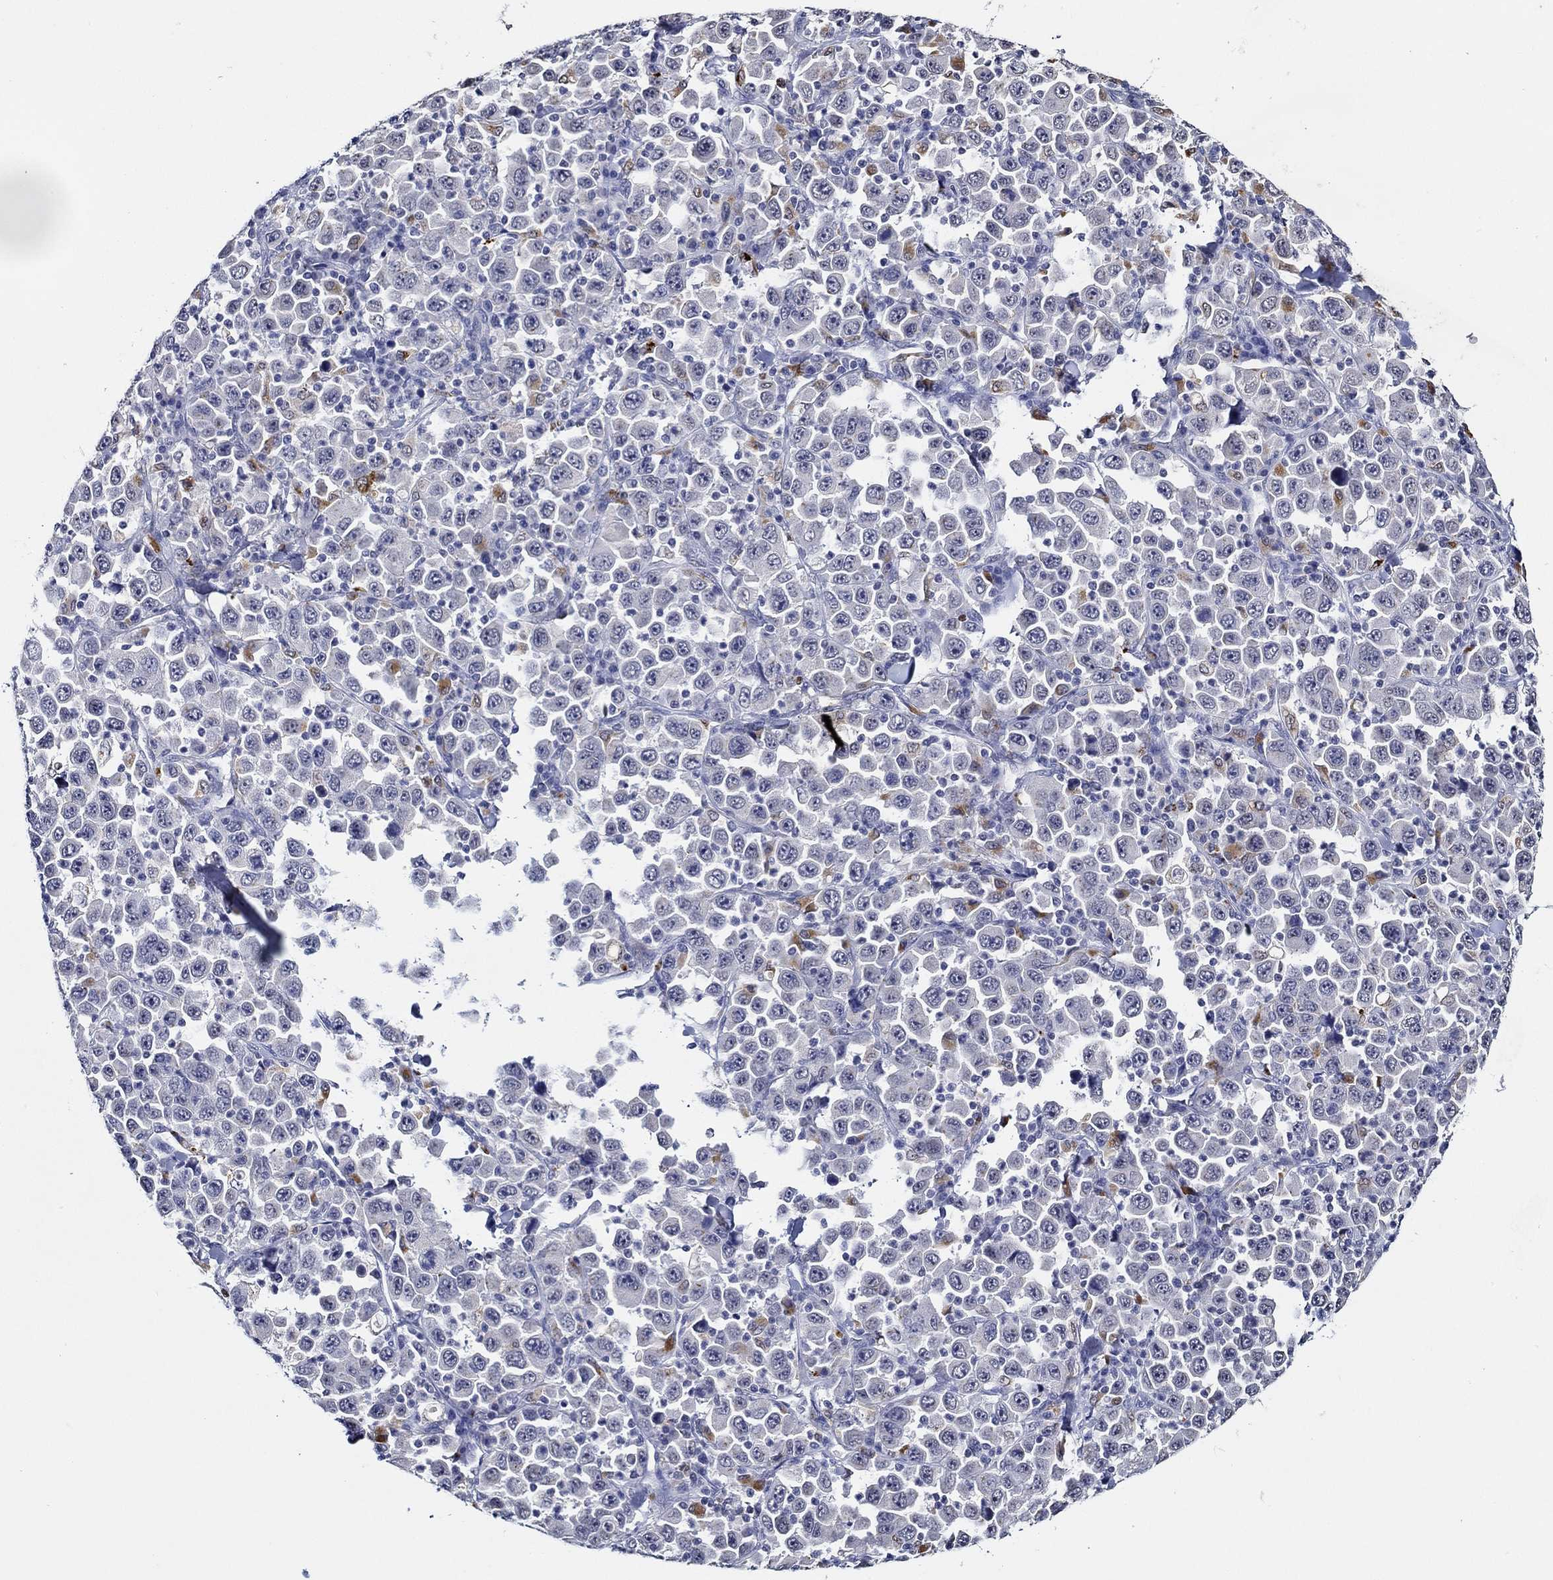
{"staining": {"intensity": "moderate", "quantity": "<25%", "location": "cytoplasmic/membranous"}, "tissue": "stomach cancer", "cell_type": "Tumor cells", "image_type": "cancer", "snomed": [{"axis": "morphology", "description": "Normal tissue, NOS"}, {"axis": "morphology", "description": "Adenocarcinoma, NOS"}, {"axis": "topography", "description": "Stomach, upper"}, {"axis": "topography", "description": "Stomach"}], "caption": "IHC (DAB) staining of stomach cancer (adenocarcinoma) exhibits moderate cytoplasmic/membranous protein expression in approximately <25% of tumor cells. The staining was performed using DAB to visualize the protein expression in brown, while the nuclei were stained in blue with hematoxylin (Magnification: 20x).", "gene": "GATA2", "patient": {"sex": "male", "age": 59}}